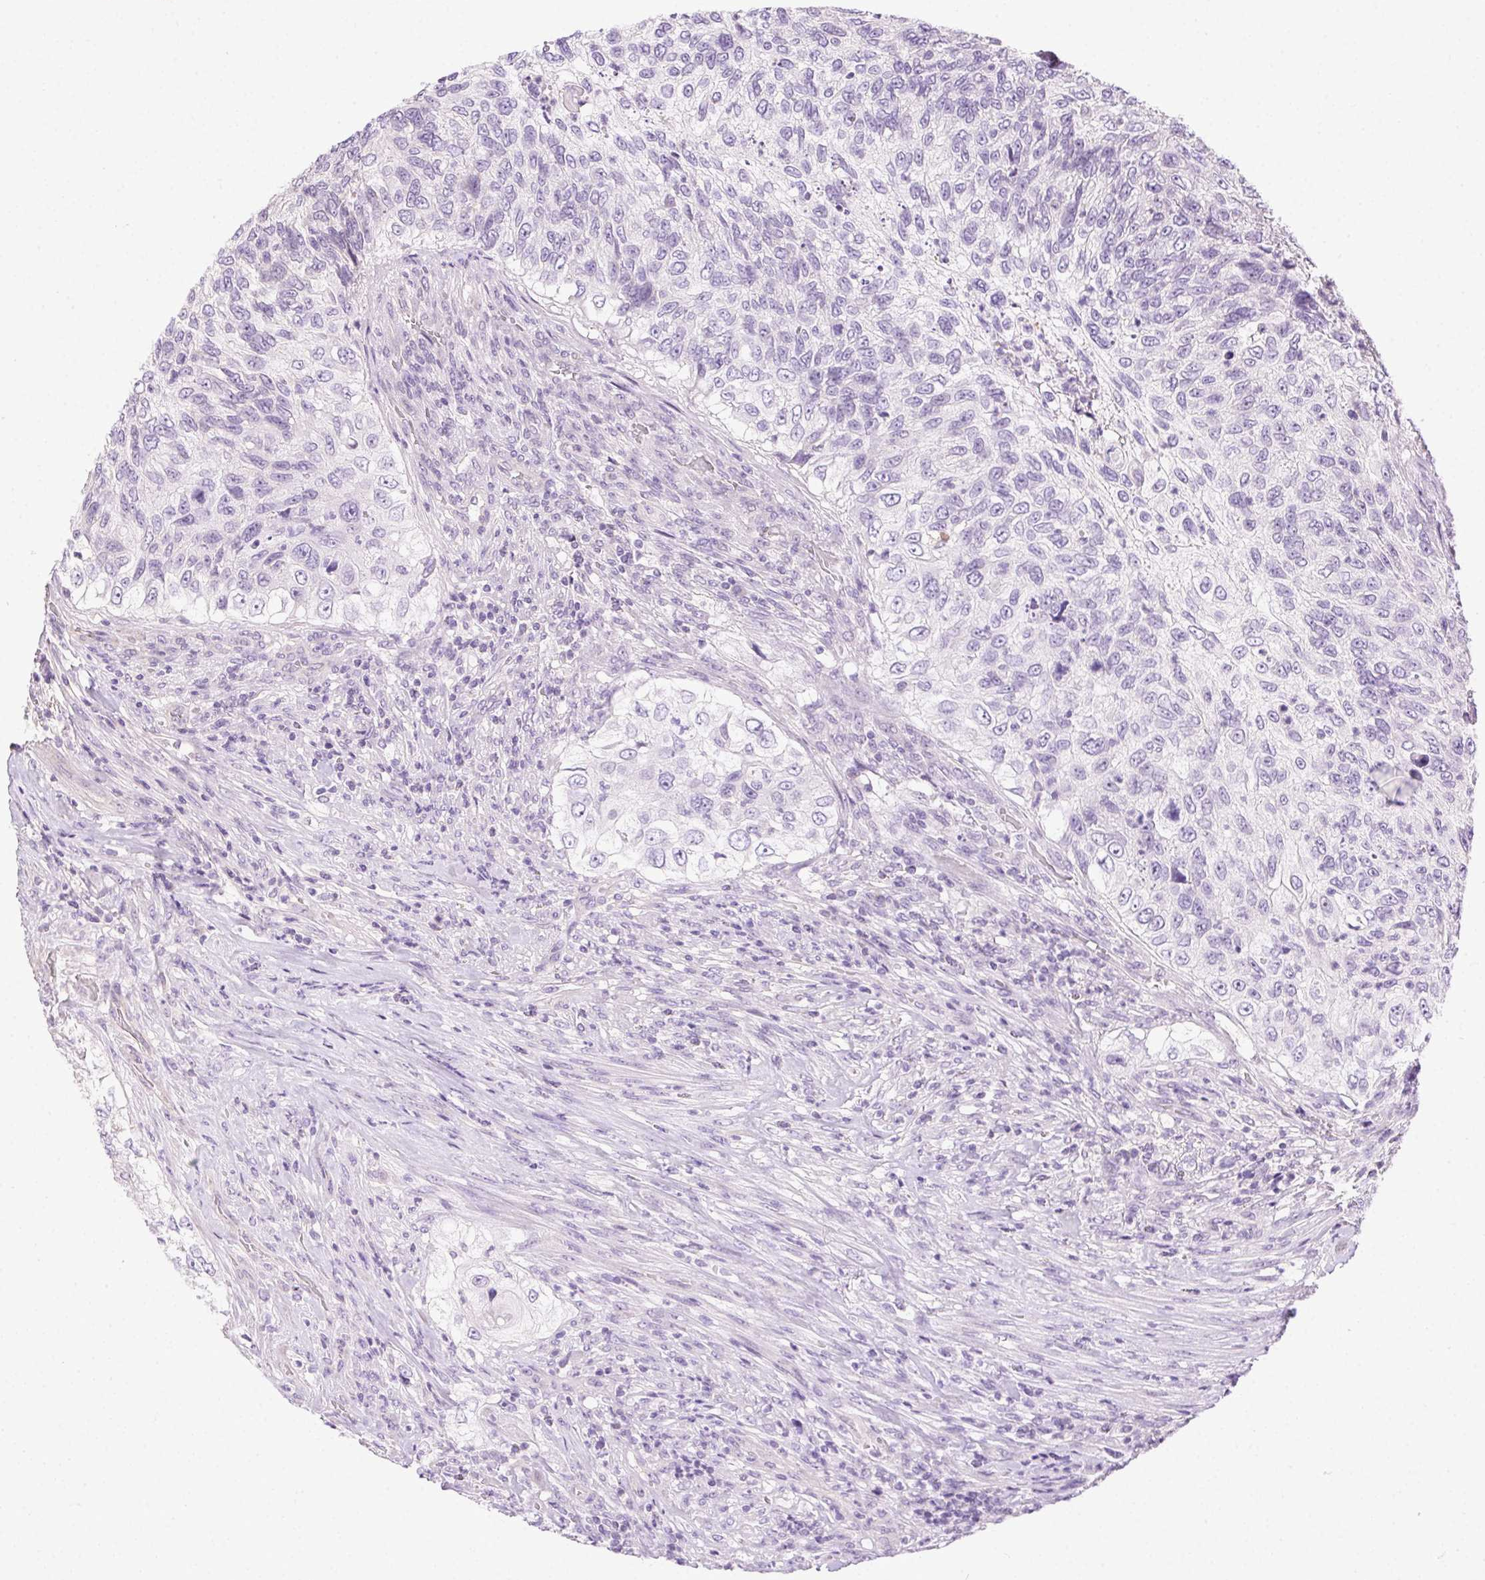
{"staining": {"intensity": "negative", "quantity": "none", "location": "none"}, "tissue": "urothelial cancer", "cell_type": "Tumor cells", "image_type": "cancer", "snomed": [{"axis": "morphology", "description": "Urothelial carcinoma, High grade"}, {"axis": "topography", "description": "Urinary bladder"}], "caption": "Tumor cells are negative for protein expression in human high-grade urothelial carcinoma.", "gene": "SYCE2", "patient": {"sex": "female", "age": 60}}